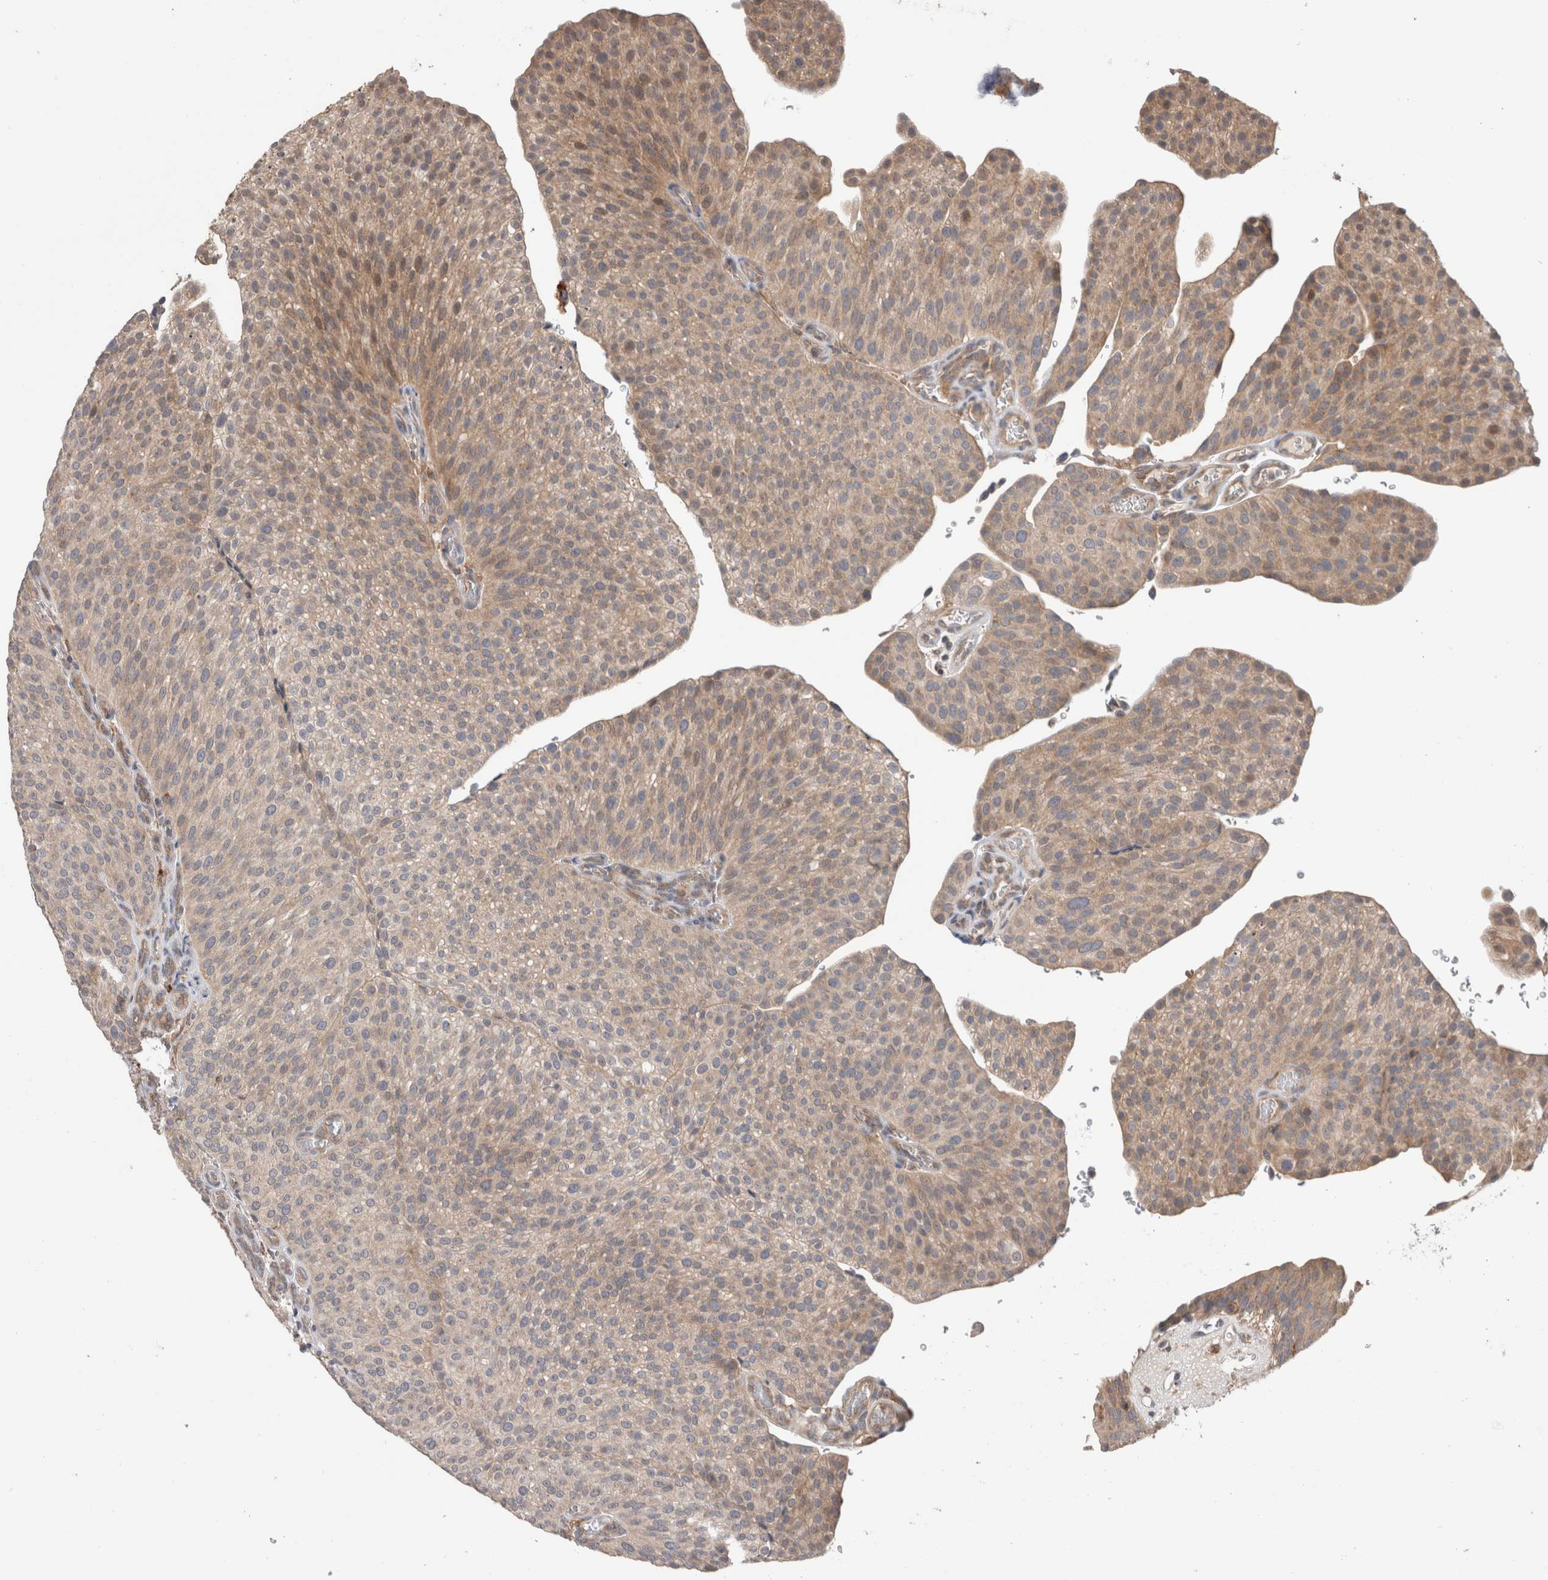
{"staining": {"intensity": "moderate", "quantity": "25%-75%", "location": "cytoplasmic/membranous"}, "tissue": "urothelial cancer", "cell_type": "Tumor cells", "image_type": "cancer", "snomed": [{"axis": "morphology", "description": "Normal tissue, NOS"}, {"axis": "morphology", "description": "Urothelial carcinoma, Low grade"}, {"axis": "topography", "description": "Smooth muscle"}, {"axis": "topography", "description": "Urinary bladder"}], "caption": "The image shows staining of urothelial cancer, revealing moderate cytoplasmic/membranous protein positivity (brown color) within tumor cells.", "gene": "TRIM5", "patient": {"sex": "male", "age": 60}}